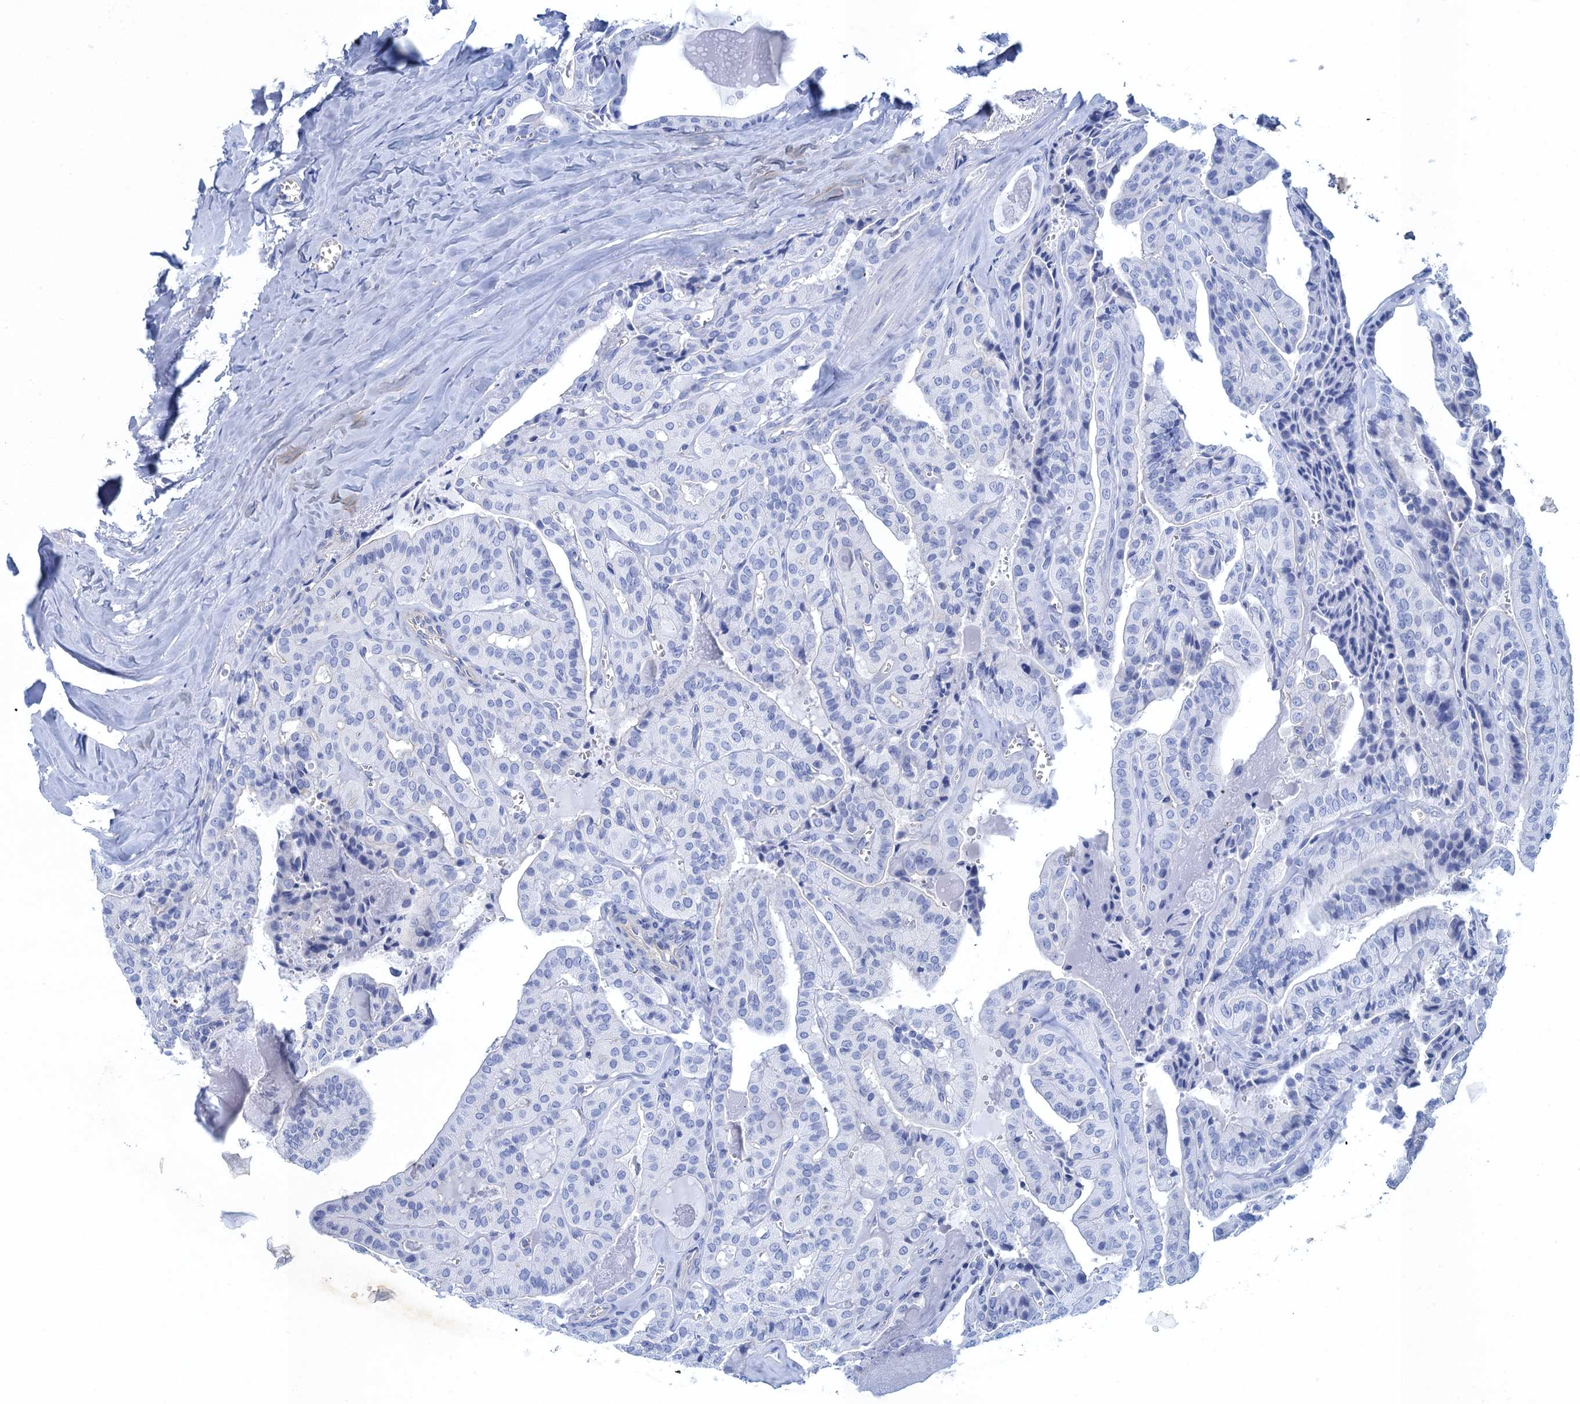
{"staining": {"intensity": "negative", "quantity": "none", "location": "none"}, "tissue": "thyroid cancer", "cell_type": "Tumor cells", "image_type": "cancer", "snomed": [{"axis": "morphology", "description": "Papillary adenocarcinoma, NOS"}, {"axis": "topography", "description": "Thyroid gland"}], "caption": "Immunohistochemical staining of human thyroid cancer reveals no significant positivity in tumor cells.", "gene": "CALML5", "patient": {"sex": "male", "age": 52}}